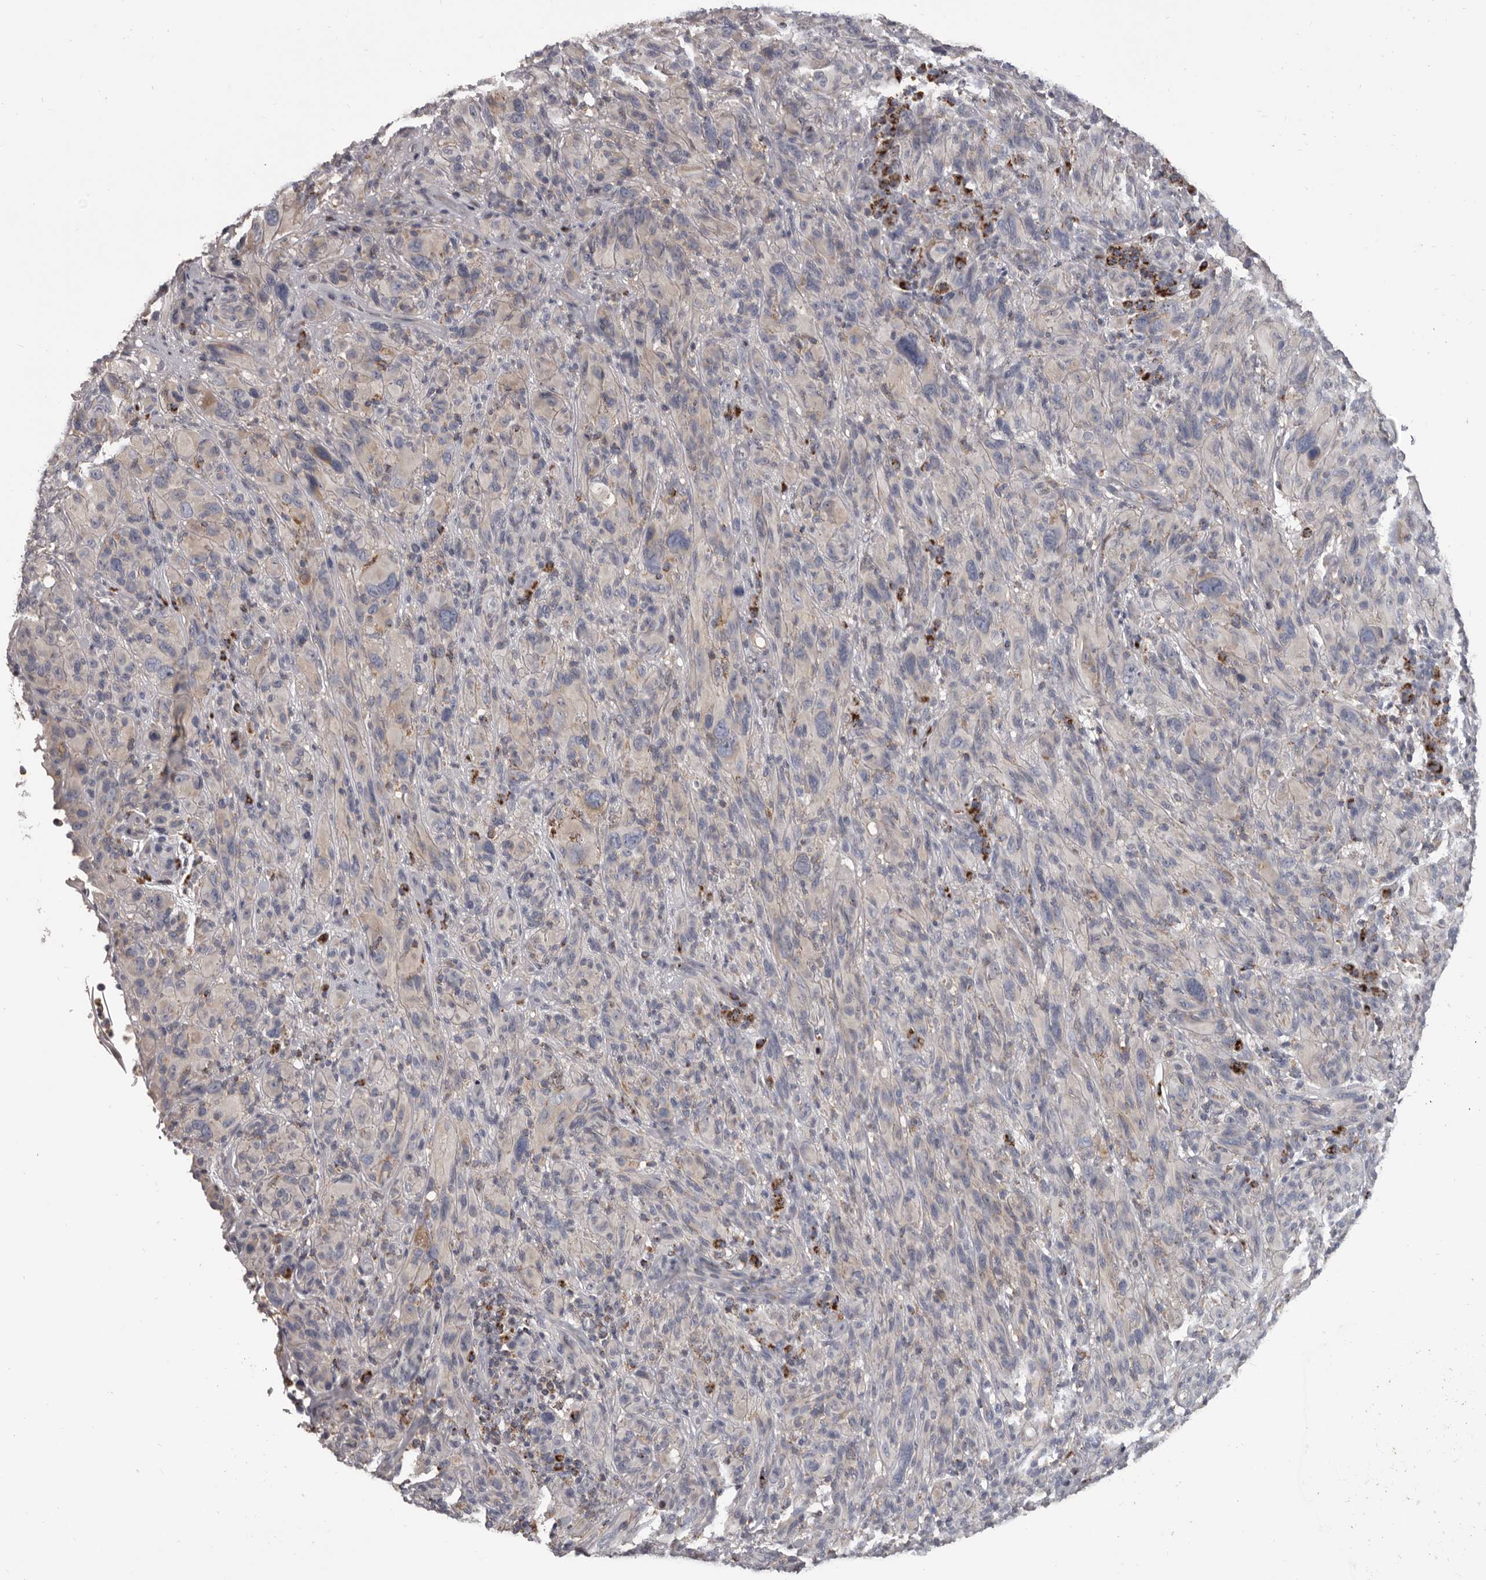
{"staining": {"intensity": "negative", "quantity": "none", "location": "none"}, "tissue": "melanoma", "cell_type": "Tumor cells", "image_type": "cancer", "snomed": [{"axis": "morphology", "description": "Malignant melanoma, NOS"}, {"axis": "topography", "description": "Skin of head"}], "caption": "Image shows no protein positivity in tumor cells of melanoma tissue.", "gene": "ALDH5A1", "patient": {"sex": "male", "age": 96}}